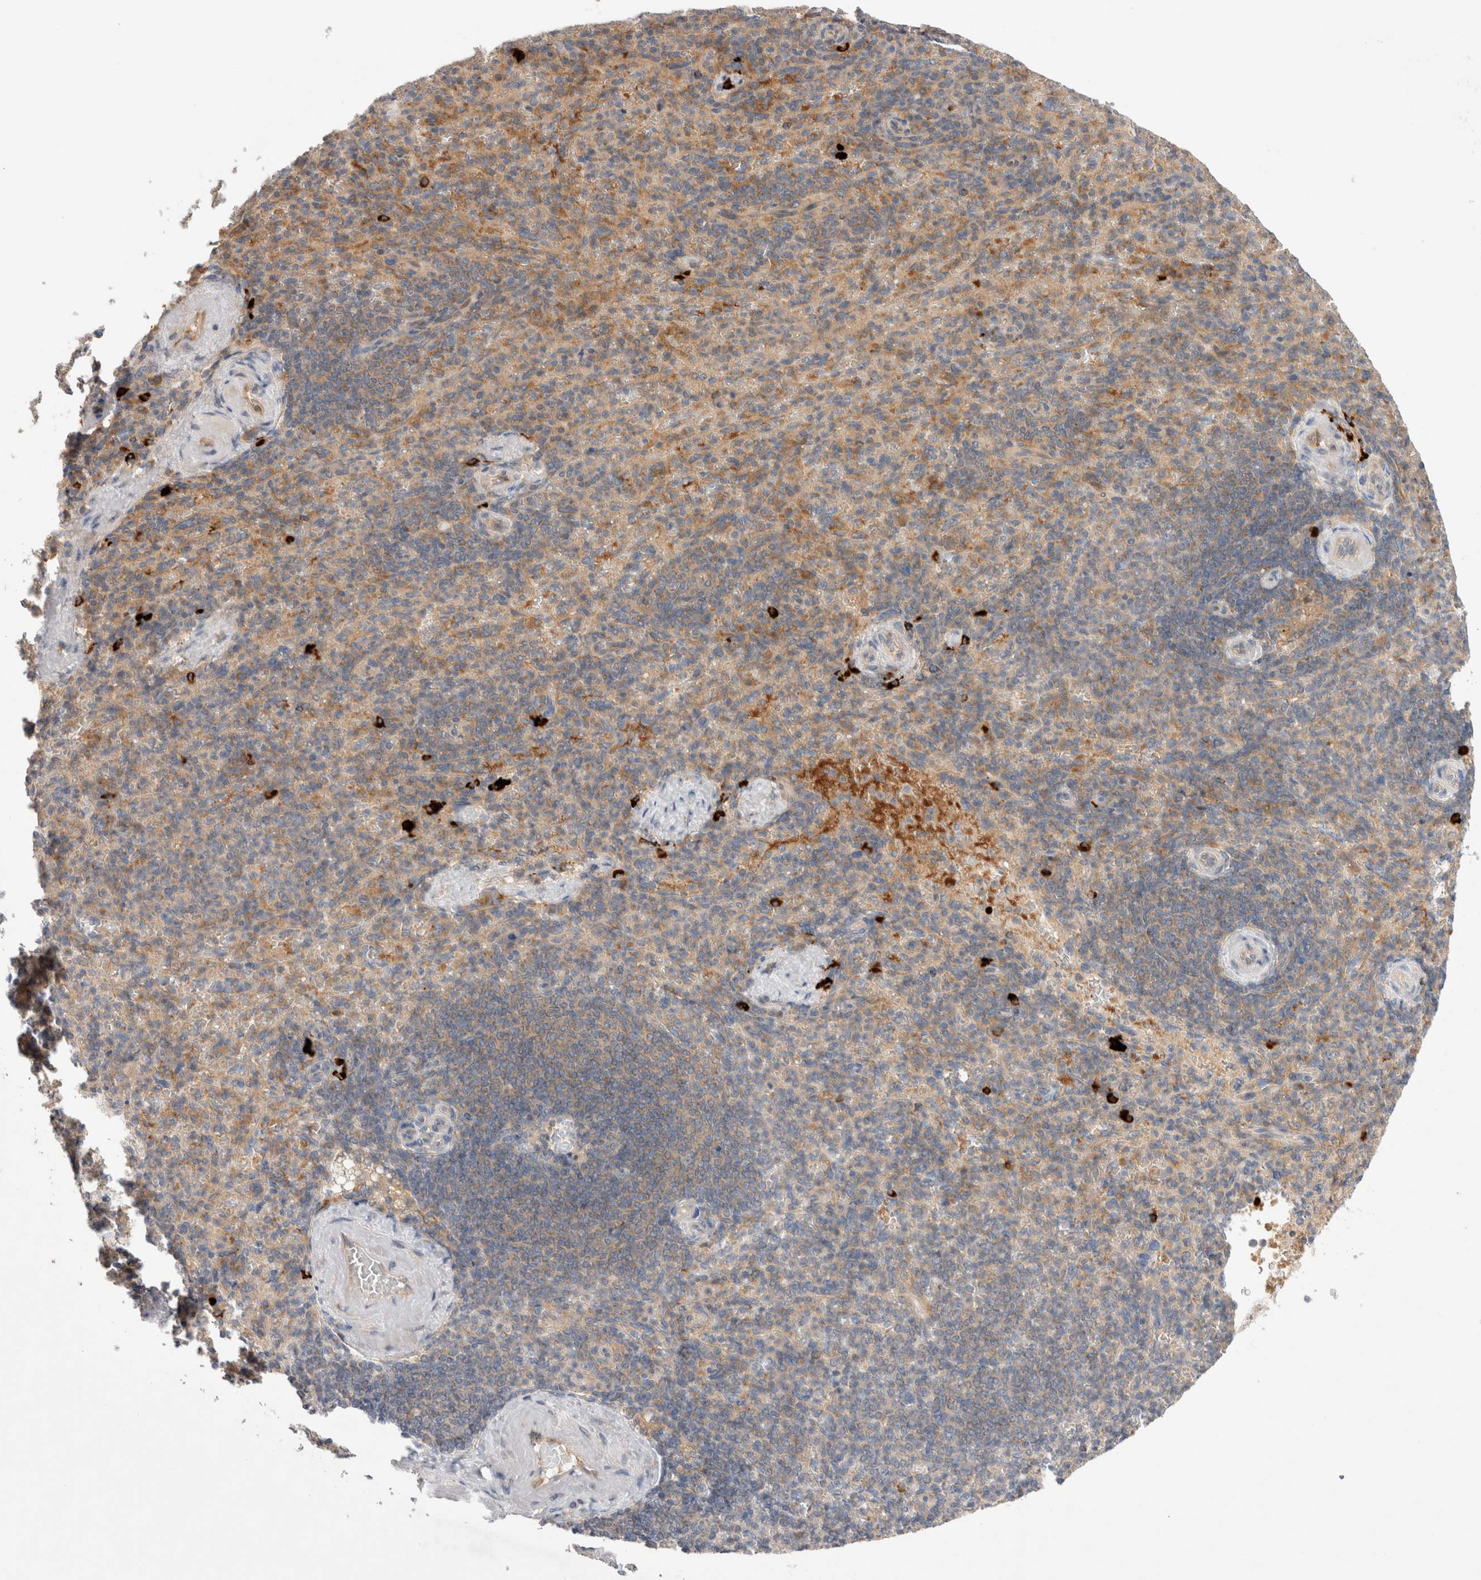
{"staining": {"intensity": "moderate", "quantity": "<25%", "location": "cytoplasmic/membranous"}, "tissue": "spleen", "cell_type": "Cells in red pulp", "image_type": "normal", "snomed": [{"axis": "morphology", "description": "Normal tissue, NOS"}, {"axis": "topography", "description": "Spleen"}], "caption": "Protein staining by IHC demonstrates moderate cytoplasmic/membranous positivity in about <25% of cells in red pulp in benign spleen.", "gene": "TBC1D16", "patient": {"sex": "female", "age": 74}}